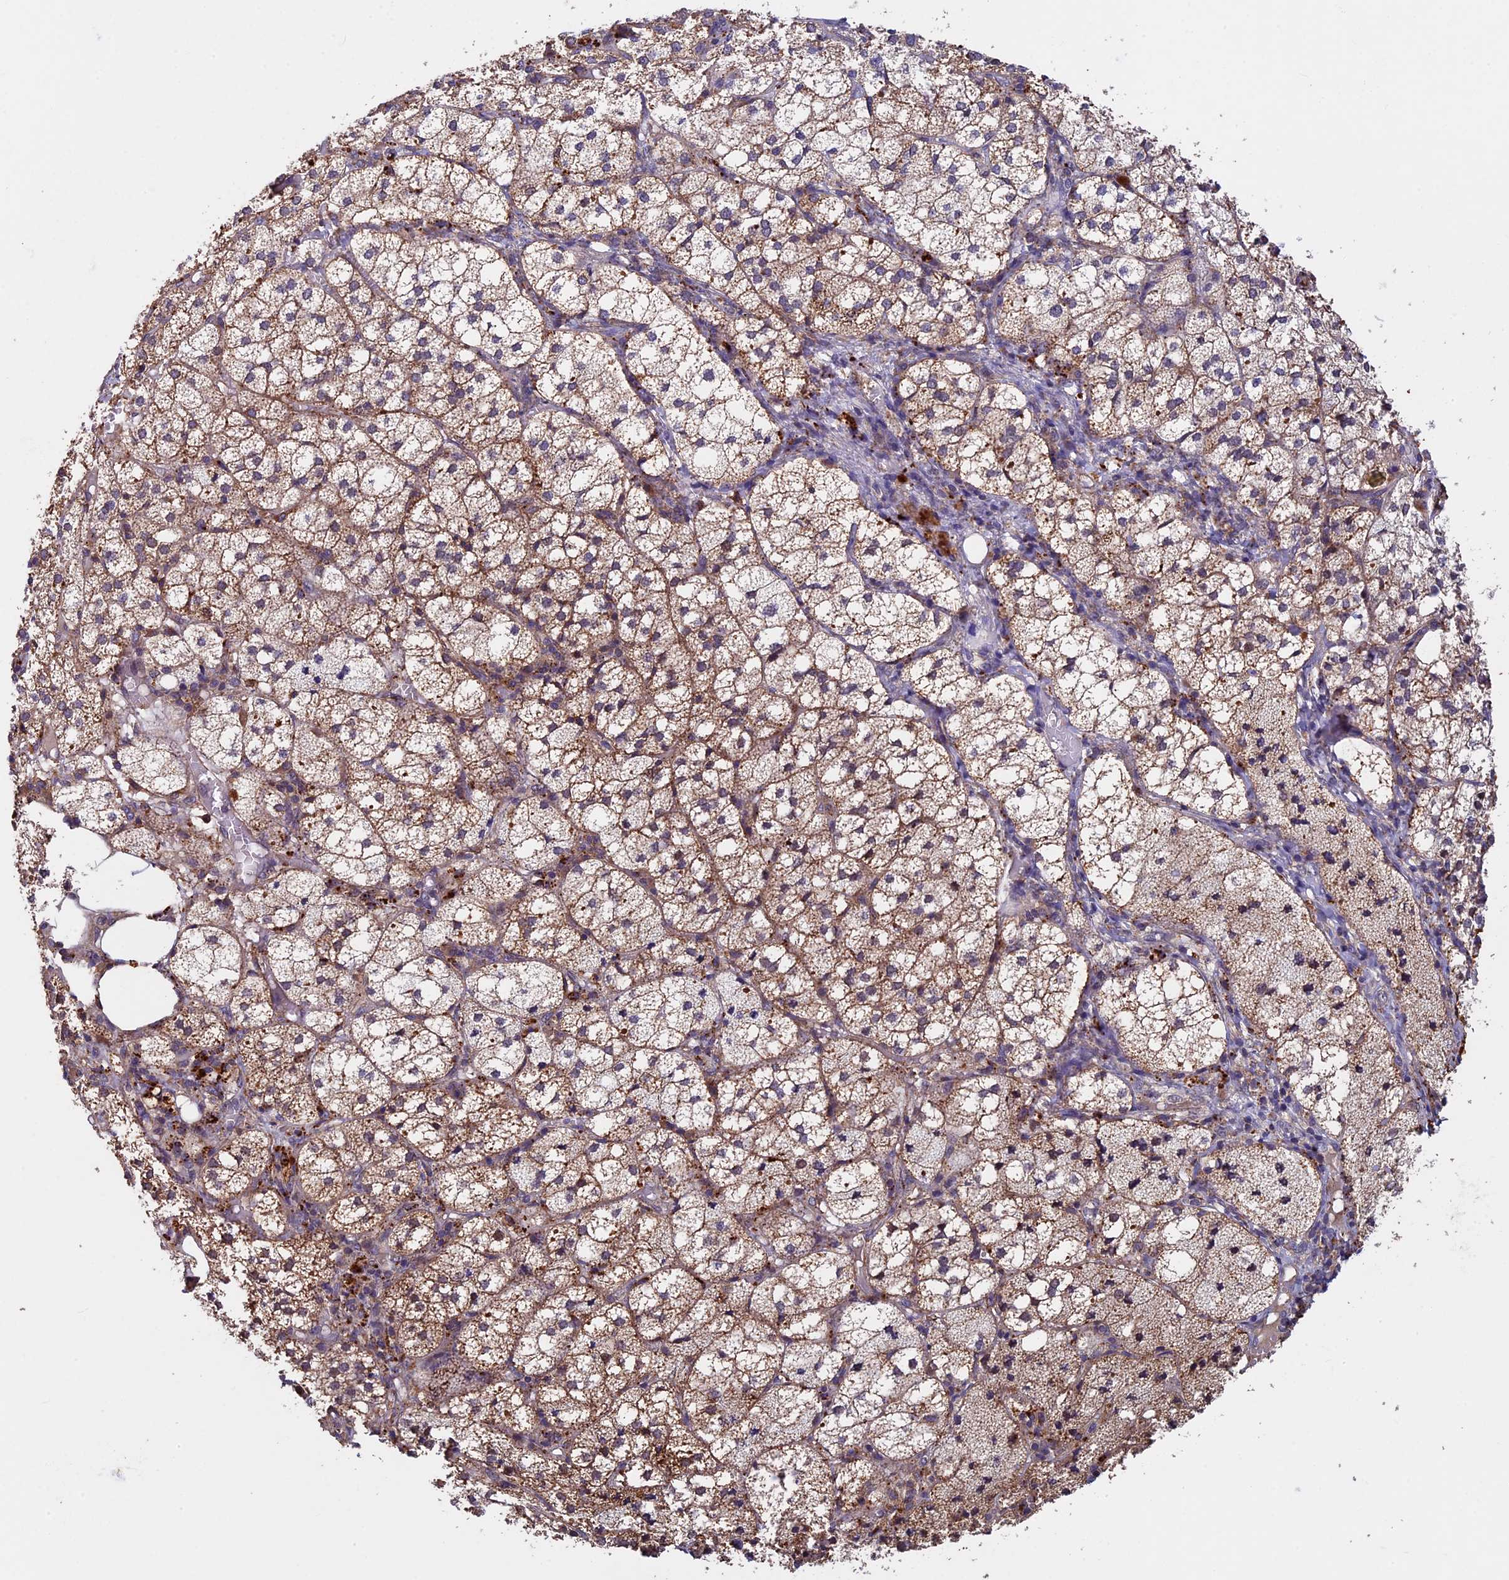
{"staining": {"intensity": "moderate", "quantity": ">75%", "location": "cytoplasmic/membranous"}, "tissue": "adrenal gland", "cell_type": "Glandular cells", "image_type": "normal", "snomed": [{"axis": "morphology", "description": "Normal tissue, NOS"}, {"axis": "topography", "description": "Adrenal gland"}], "caption": "High-power microscopy captured an immunohistochemistry (IHC) photomicrograph of normal adrenal gland, revealing moderate cytoplasmic/membranous positivity in about >75% of glandular cells.", "gene": "SLC9A5", "patient": {"sex": "female", "age": 61}}